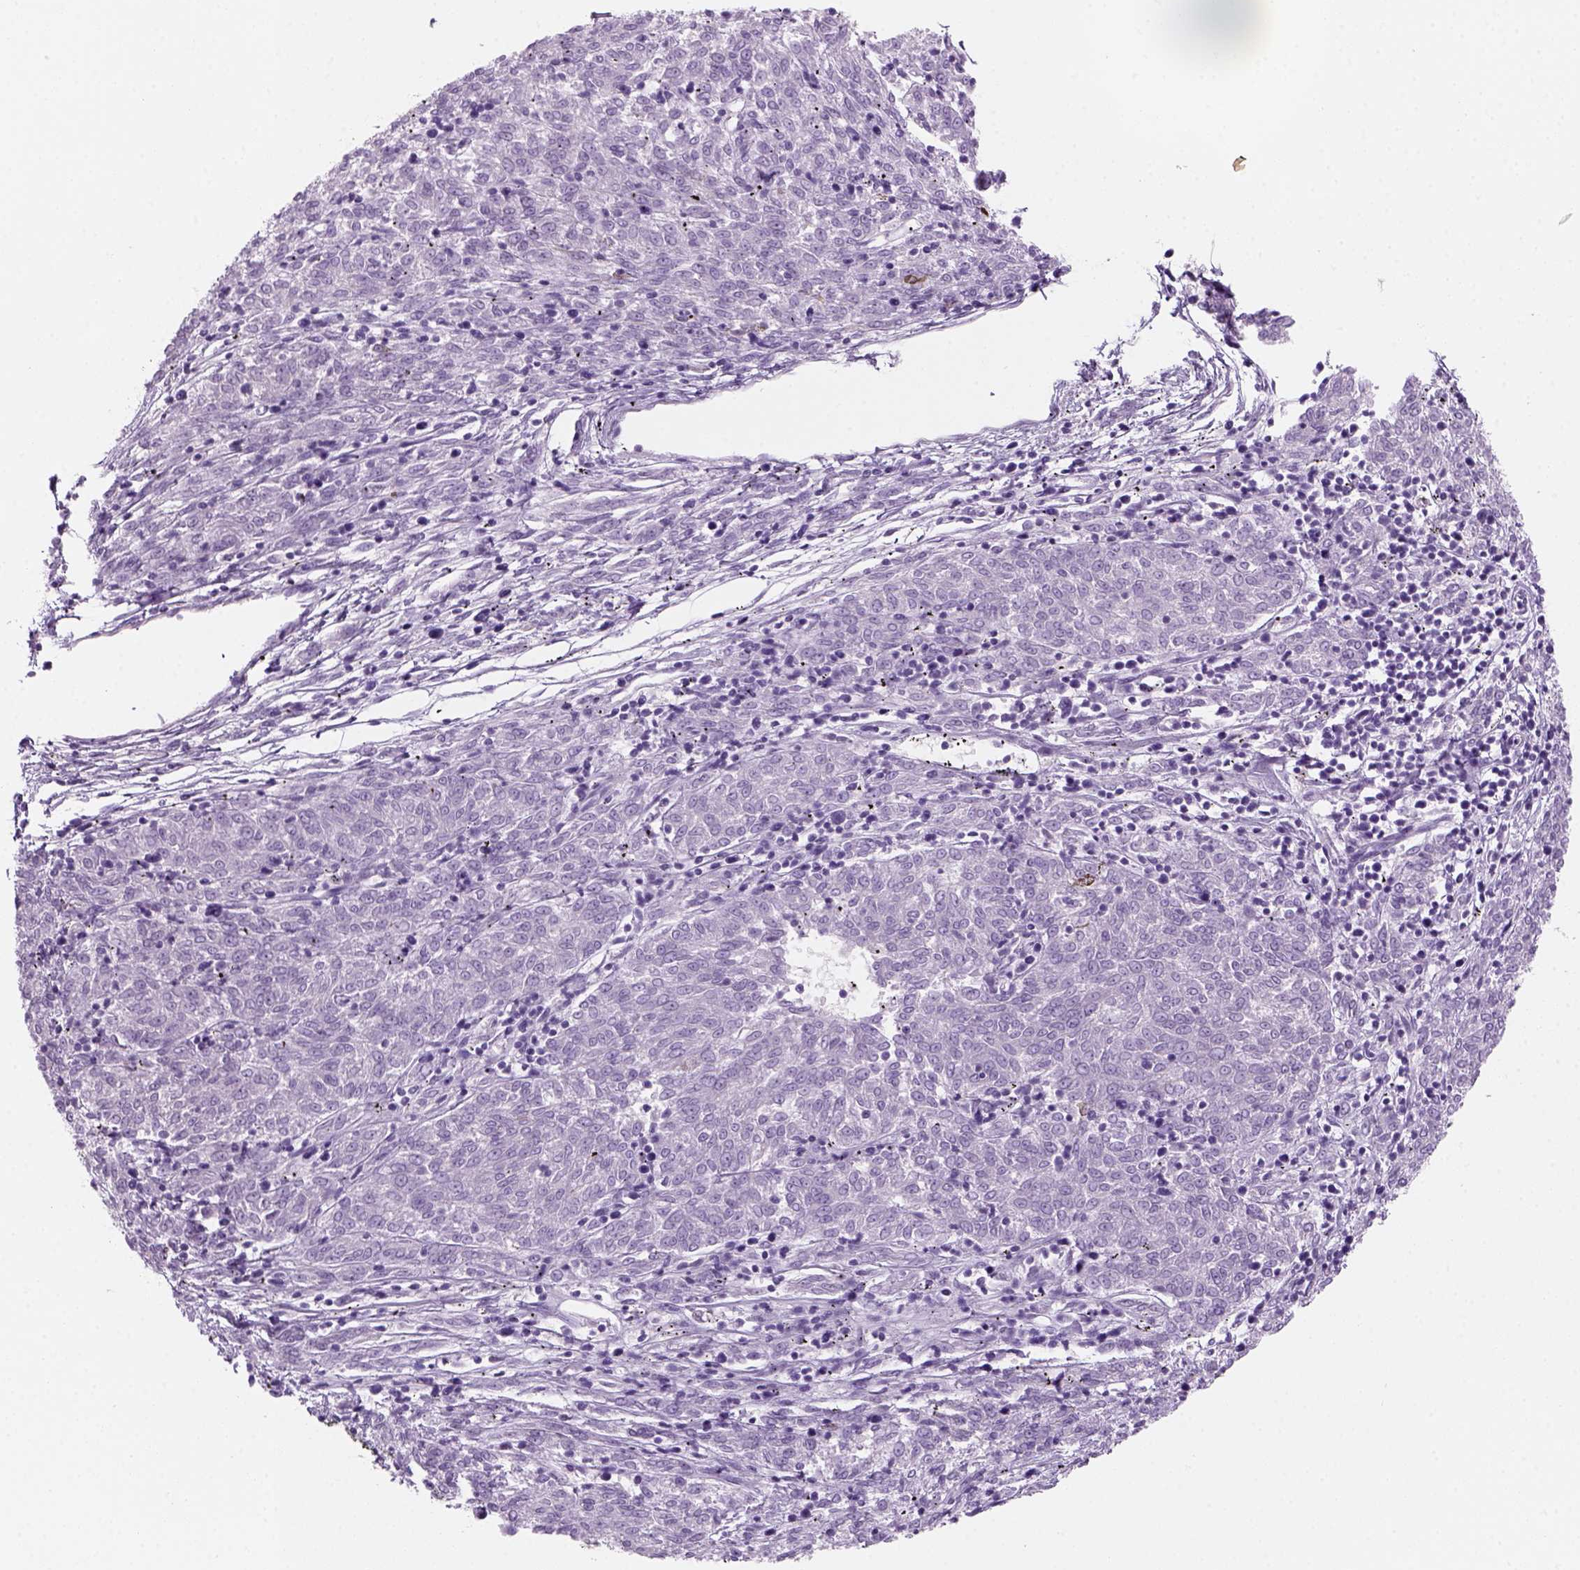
{"staining": {"intensity": "negative", "quantity": "none", "location": "none"}, "tissue": "melanoma", "cell_type": "Tumor cells", "image_type": "cancer", "snomed": [{"axis": "morphology", "description": "Malignant melanoma, NOS"}, {"axis": "topography", "description": "Skin"}], "caption": "DAB immunohistochemical staining of human malignant melanoma shows no significant positivity in tumor cells.", "gene": "KRTAP11-1", "patient": {"sex": "female", "age": 72}}